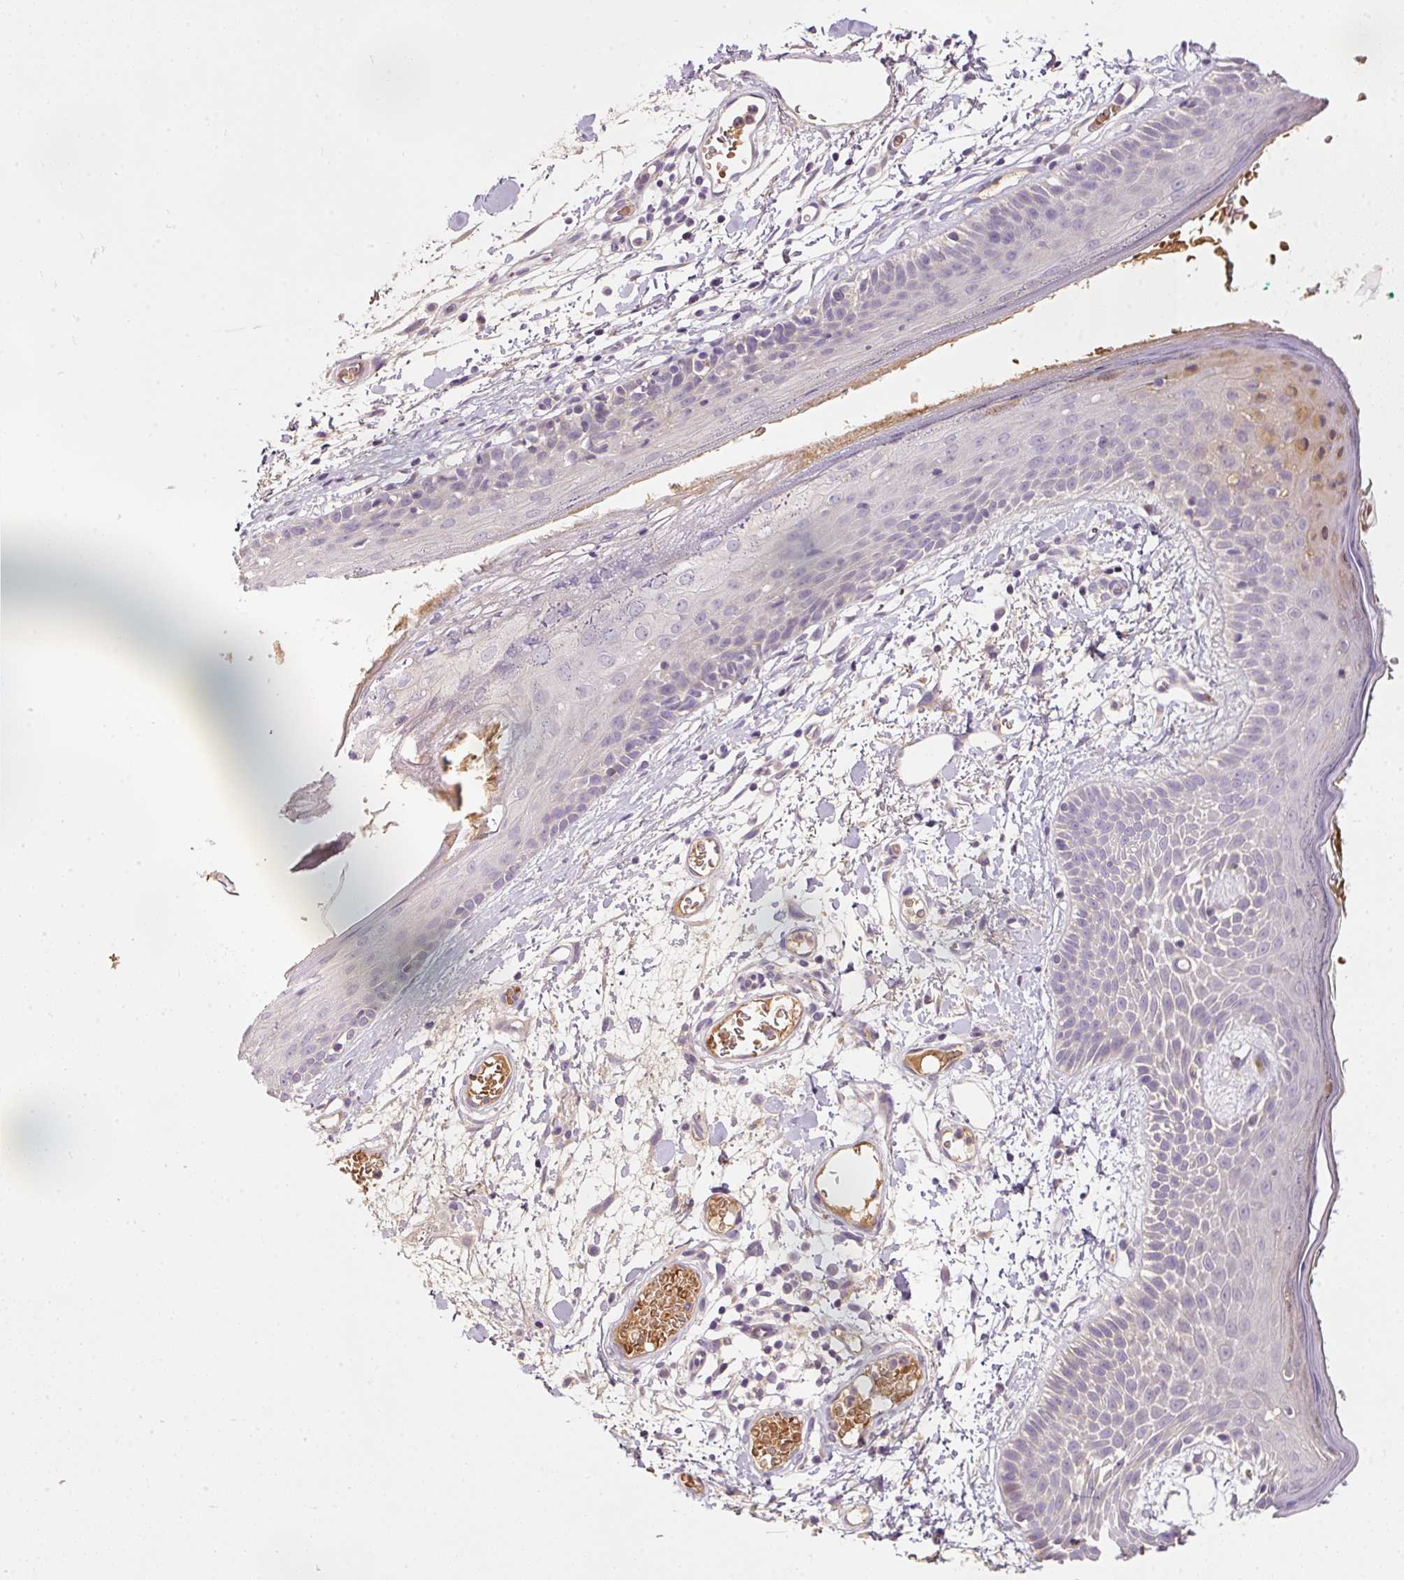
{"staining": {"intensity": "negative", "quantity": "none", "location": "none"}, "tissue": "skin", "cell_type": "Fibroblasts", "image_type": "normal", "snomed": [{"axis": "morphology", "description": "Normal tissue, NOS"}, {"axis": "topography", "description": "Skin"}], "caption": "Skin stained for a protein using immunohistochemistry displays no positivity fibroblasts.", "gene": "CMTM8", "patient": {"sex": "male", "age": 79}}